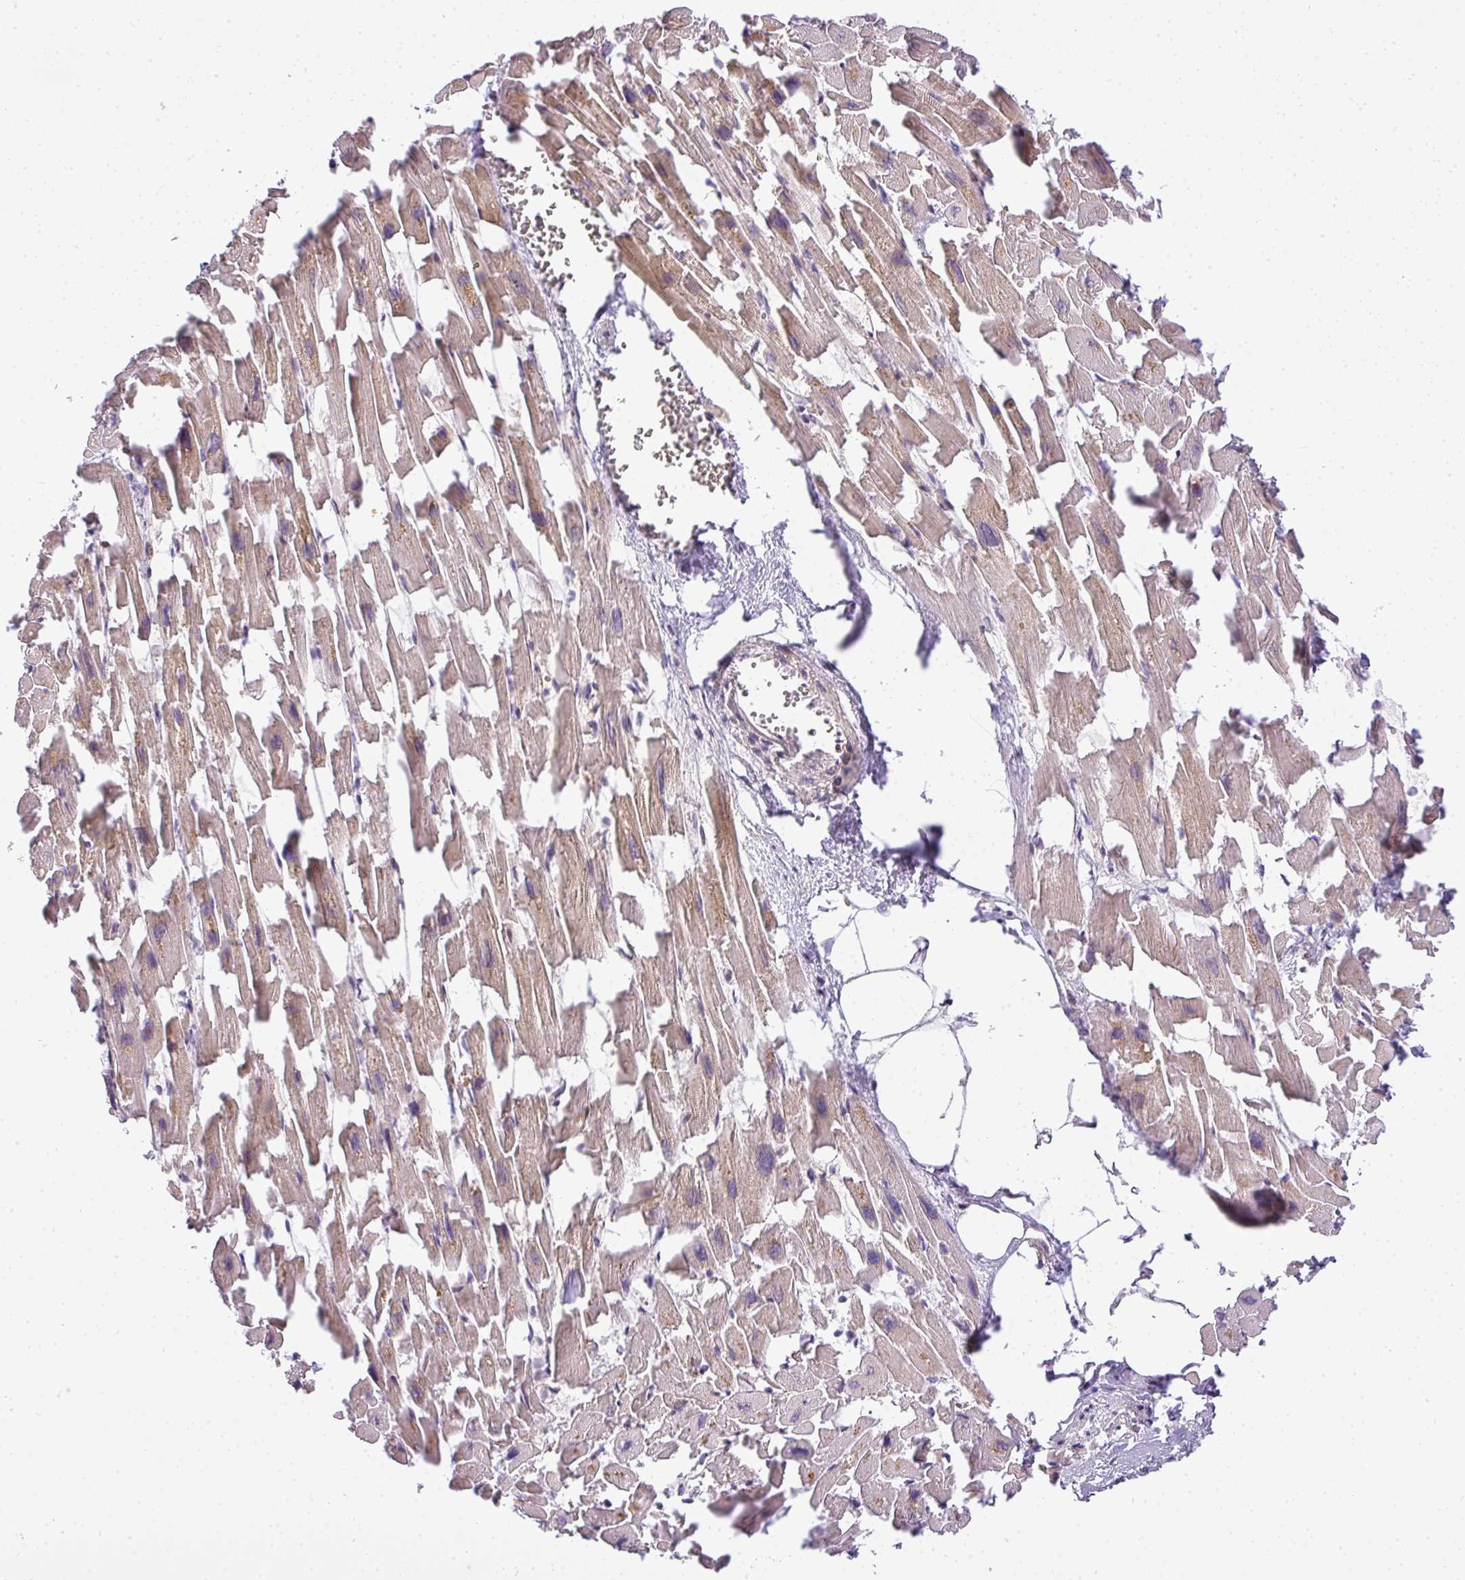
{"staining": {"intensity": "moderate", "quantity": "25%-75%", "location": "cytoplasmic/membranous"}, "tissue": "heart muscle", "cell_type": "Cardiomyocytes", "image_type": "normal", "snomed": [{"axis": "morphology", "description": "Normal tissue, NOS"}, {"axis": "topography", "description": "Heart"}], "caption": "IHC micrograph of unremarkable heart muscle: human heart muscle stained using immunohistochemistry (IHC) reveals medium levels of moderate protein expression localized specifically in the cytoplasmic/membranous of cardiomyocytes, appearing as a cytoplasmic/membranous brown color.", "gene": "C1orf226", "patient": {"sex": "female", "age": 64}}